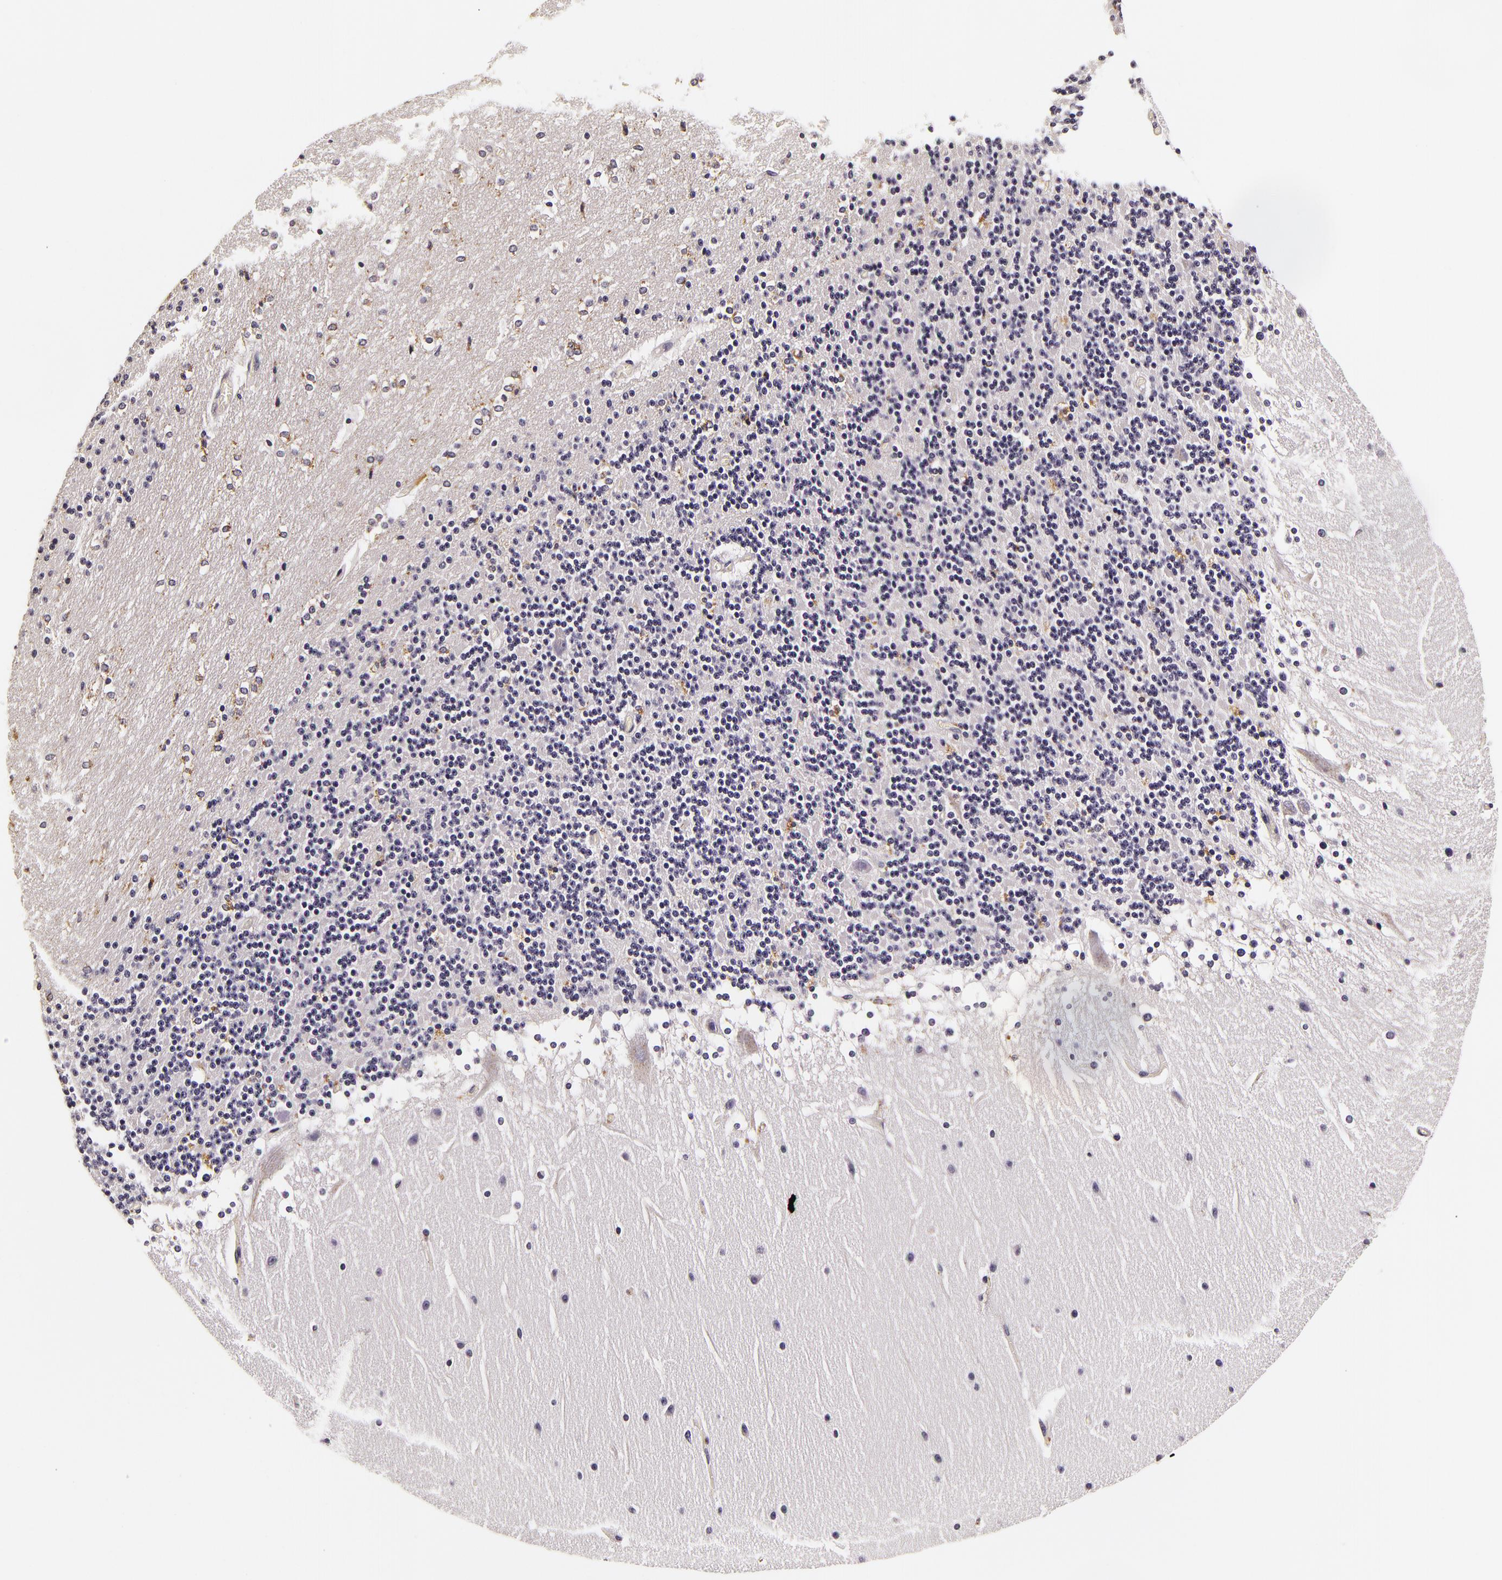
{"staining": {"intensity": "negative", "quantity": "none", "location": "none"}, "tissue": "cerebellum", "cell_type": "Cells in granular layer", "image_type": "normal", "snomed": [{"axis": "morphology", "description": "Normal tissue, NOS"}, {"axis": "topography", "description": "Cerebellum"}], "caption": "An immunohistochemistry (IHC) histopathology image of unremarkable cerebellum is shown. There is no staining in cells in granular layer of cerebellum.", "gene": "LGALS3BP", "patient": {"sex": "female", "age": 19}}